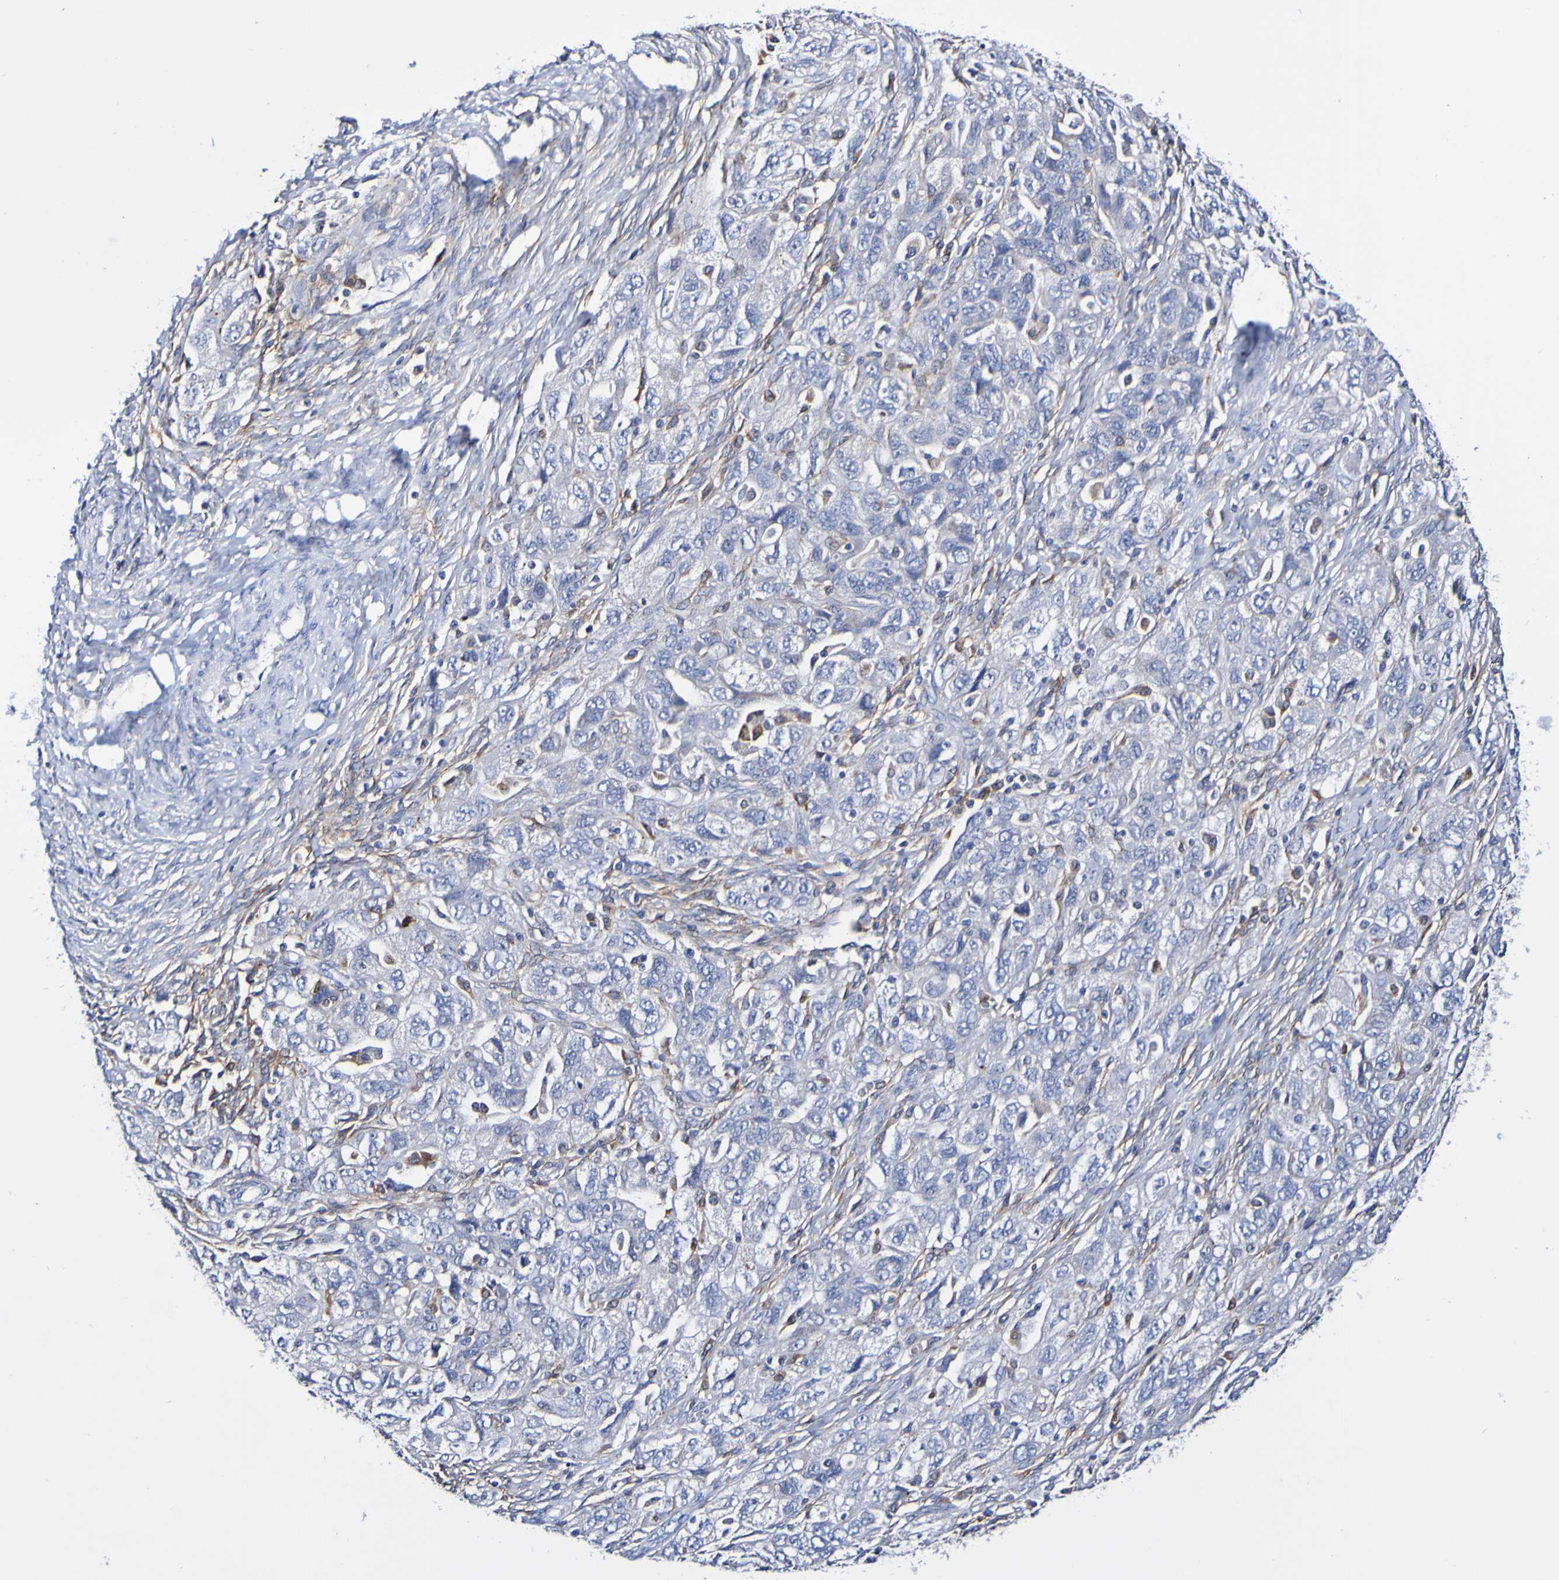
{"staining": {"intensity": "negative", "quantity": "none", "location": "none"}, "tissue": "ovarian cancer", "cell_type": "Tumor cells", "image_type": "cancer", "snomed": [{"axis": "morphology", "description": "Carcinoma, NOS"}, {"axis": "morphology", "description": "Cystadenocarcinoma, serous, NOS"}, {"axis": "topography", "description": "Ovary"}], "caption": "Ovarian carcinoma was stained to show a protein in brown. There is no significant positivity in tumor cells. (Brightfield microscopy of DAB (3,3'-diaminobenzidine) IHC at high magnification).", "gene": "SEZ6", "patient": {"sex": "female", "age": 69}}